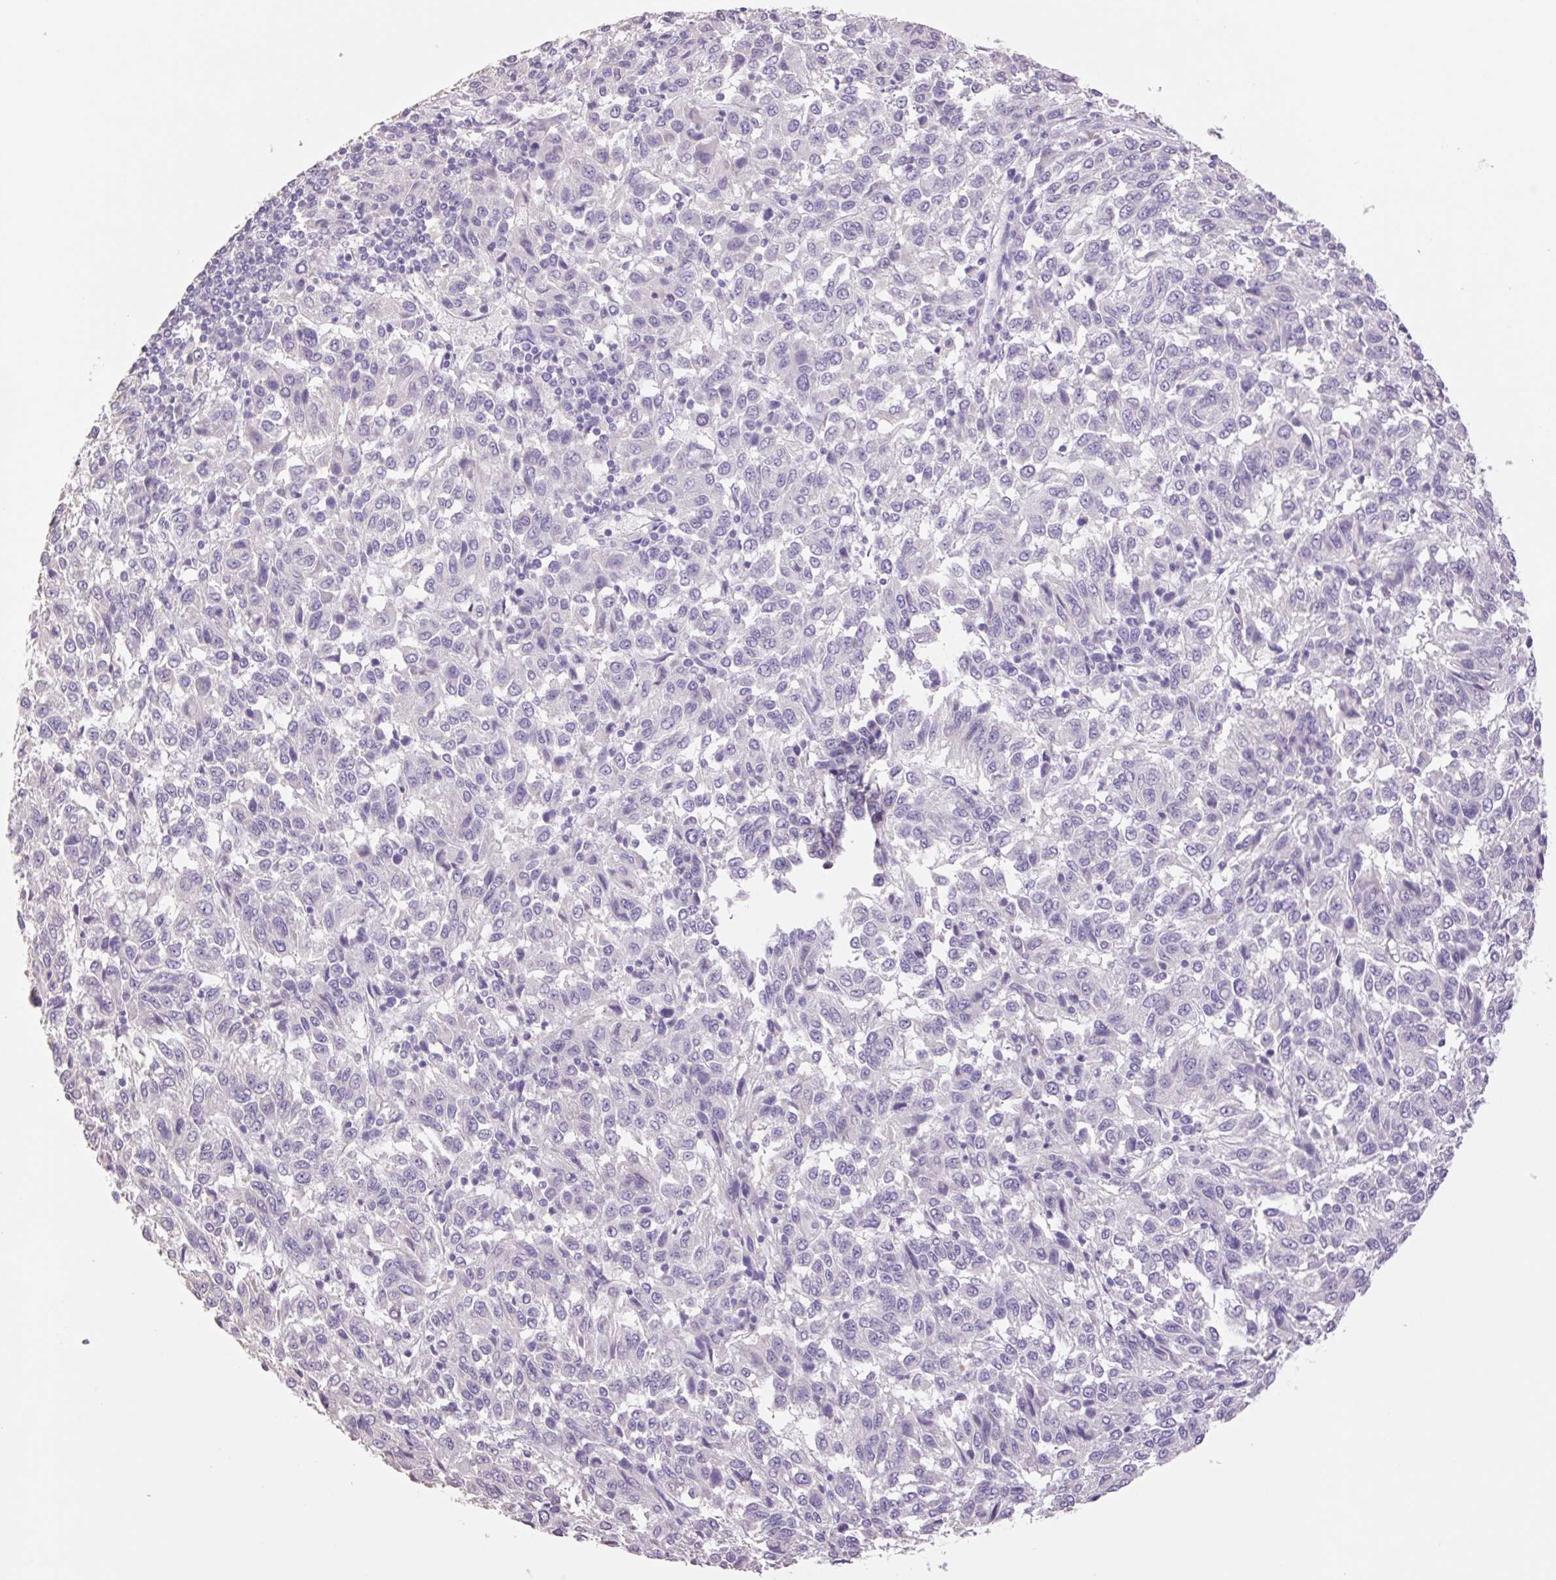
{"staining": {"intensity": "negative", "quantity": "none", "location": "none"}, "tissue": "melanoma", "cell_type": "Tumor cells", "image_type": "cancer", "snomed": [{"axis": "morphology", "description": "Malignant melanoma, Metastatic site"}, {"axis": "topography", "description": "Lung"}], "caption": "IHC micrograph of melanoma stained for a protein (brown), which shows no staining in tumor cells.", "gene": "HCRTR2", "patient": {"sex": "male", "age": 64}}